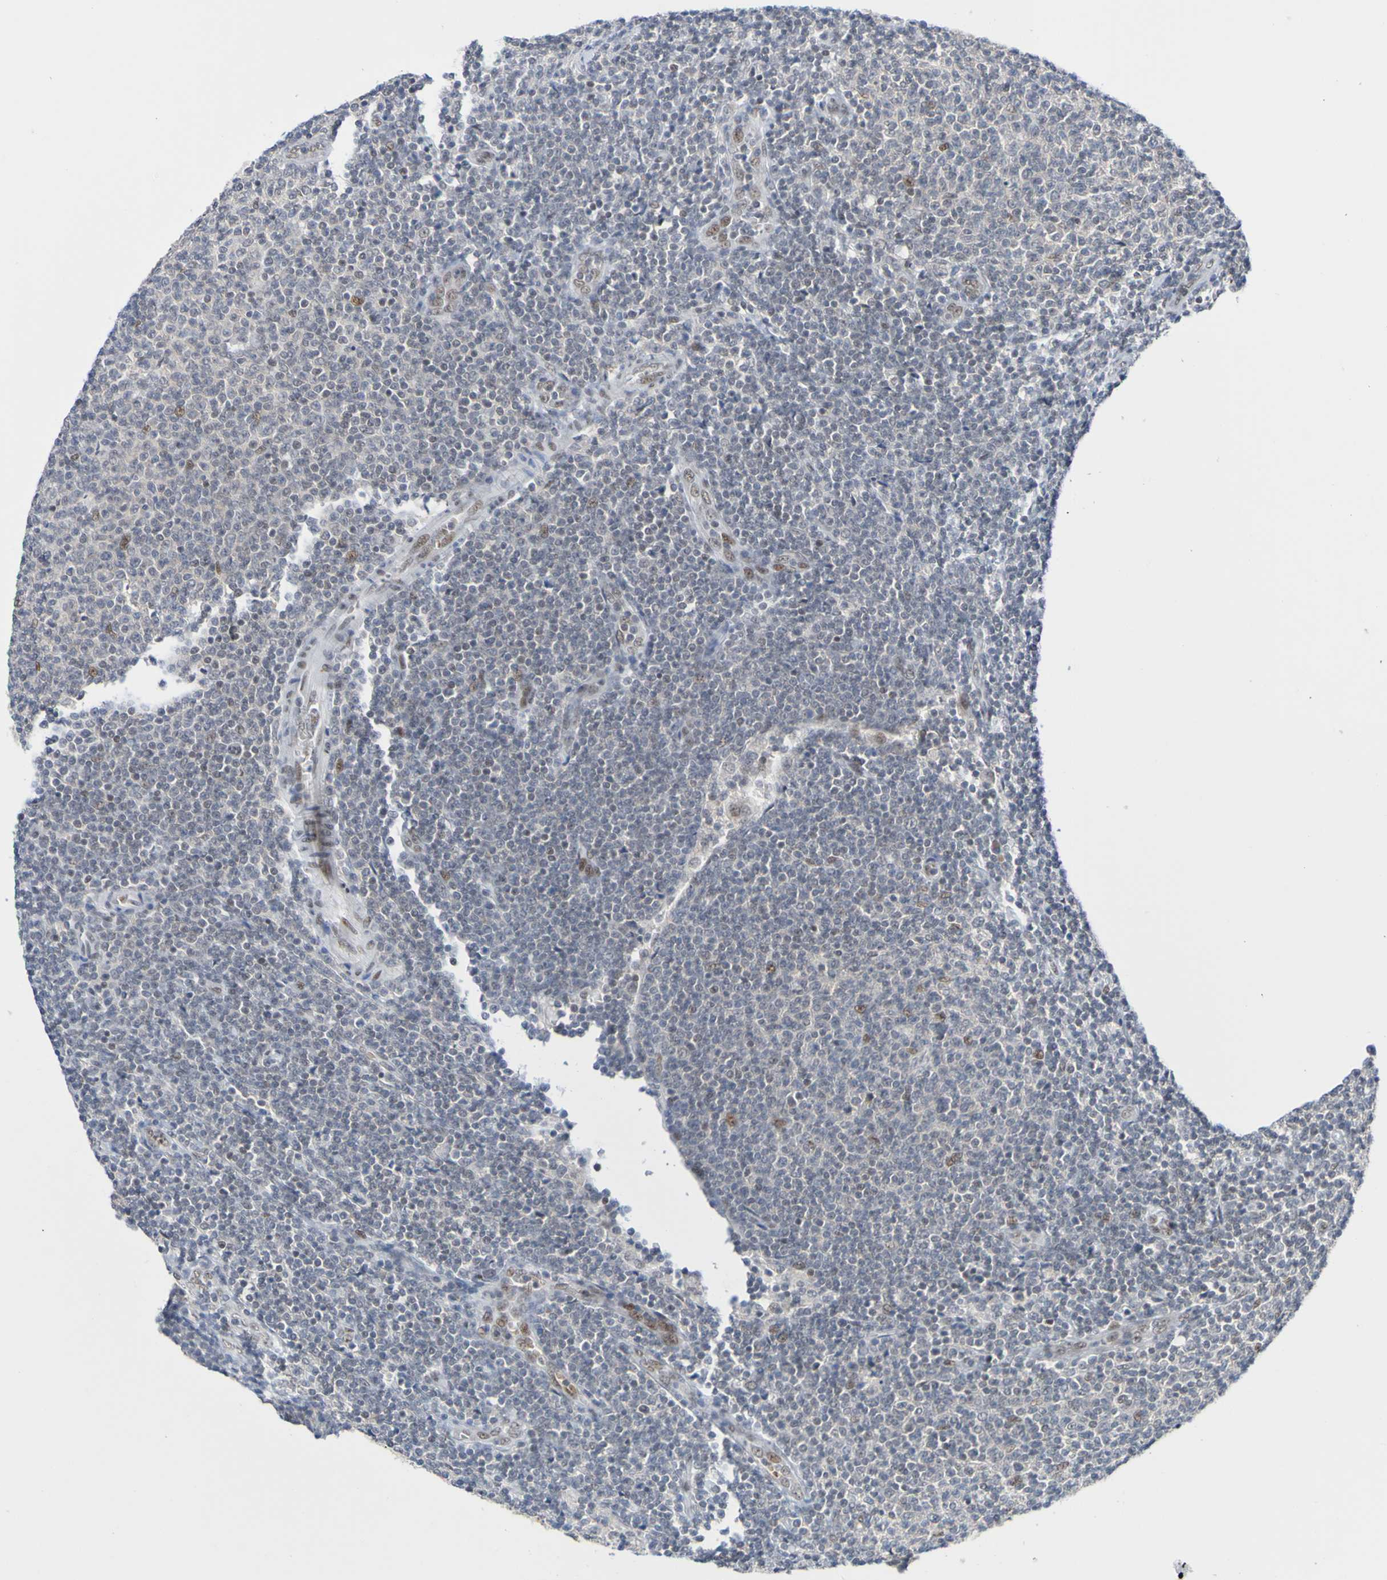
{"staining": {"intensity": "moderate", "quantity": "<25%", "location": "nuclear"}, "tissue": "lymphoma", "cell_type": "Tumor cells", "image_type": "cancer", "snomed": [{"axis": "morphology", "description": "Malignant lymphoma, non-Hodgkin's type, Low grade"}, {"axis": "topography", "description": "Lymph node"}], "caption": "Low-grade malignant lymphoma, non-Hodgkin's type stained with a protein marker demonstrates moderate staining in tumor cells.", "gene": "PCGF1", "patient": {"sex": "male", "age": 66}}